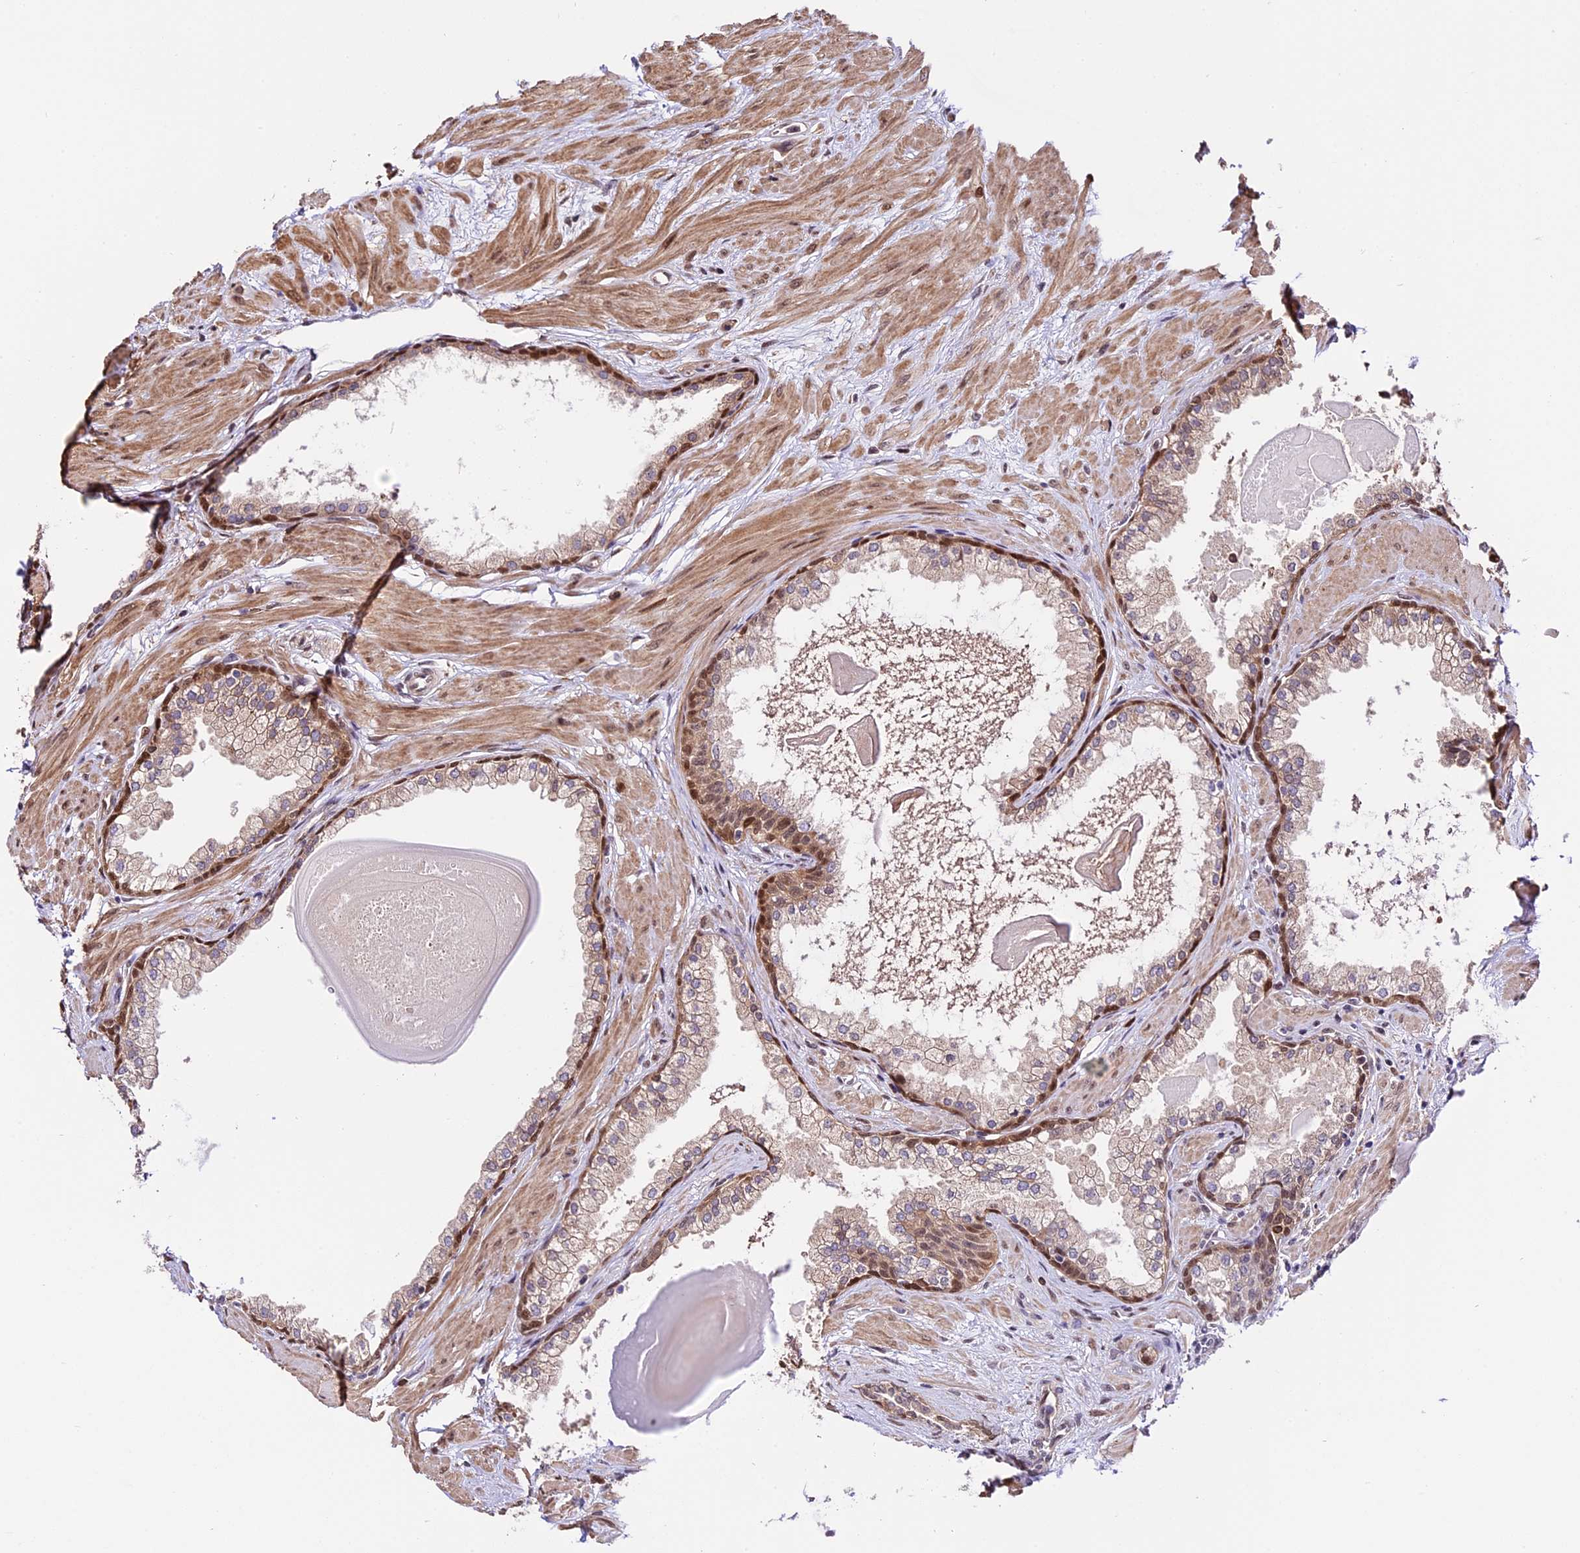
{"staining": {"intensity": "moderate", "quantity": "25%-75%", "location": "cytoplasmic/membranous,nuclear"}, "tissue": "prostate", "cell_type": "Glandular cells", "image_type": "normal", "snomed": [{"axis": "morphology", "description": "Normal tissue, NOS"}, {"axis": "topography", "description": "Prostate"}], "caption": "A medium amount of moderate cytoplasmic/membranous,nuclear positivity is seen in approximately 25%-75% of glandular cells in unremarkable prostate. The protein is shown in brown color, while the nuclei are stained blue.", "gene": "HERPUD1", "patient": {"sex": "male", "age": 57}}